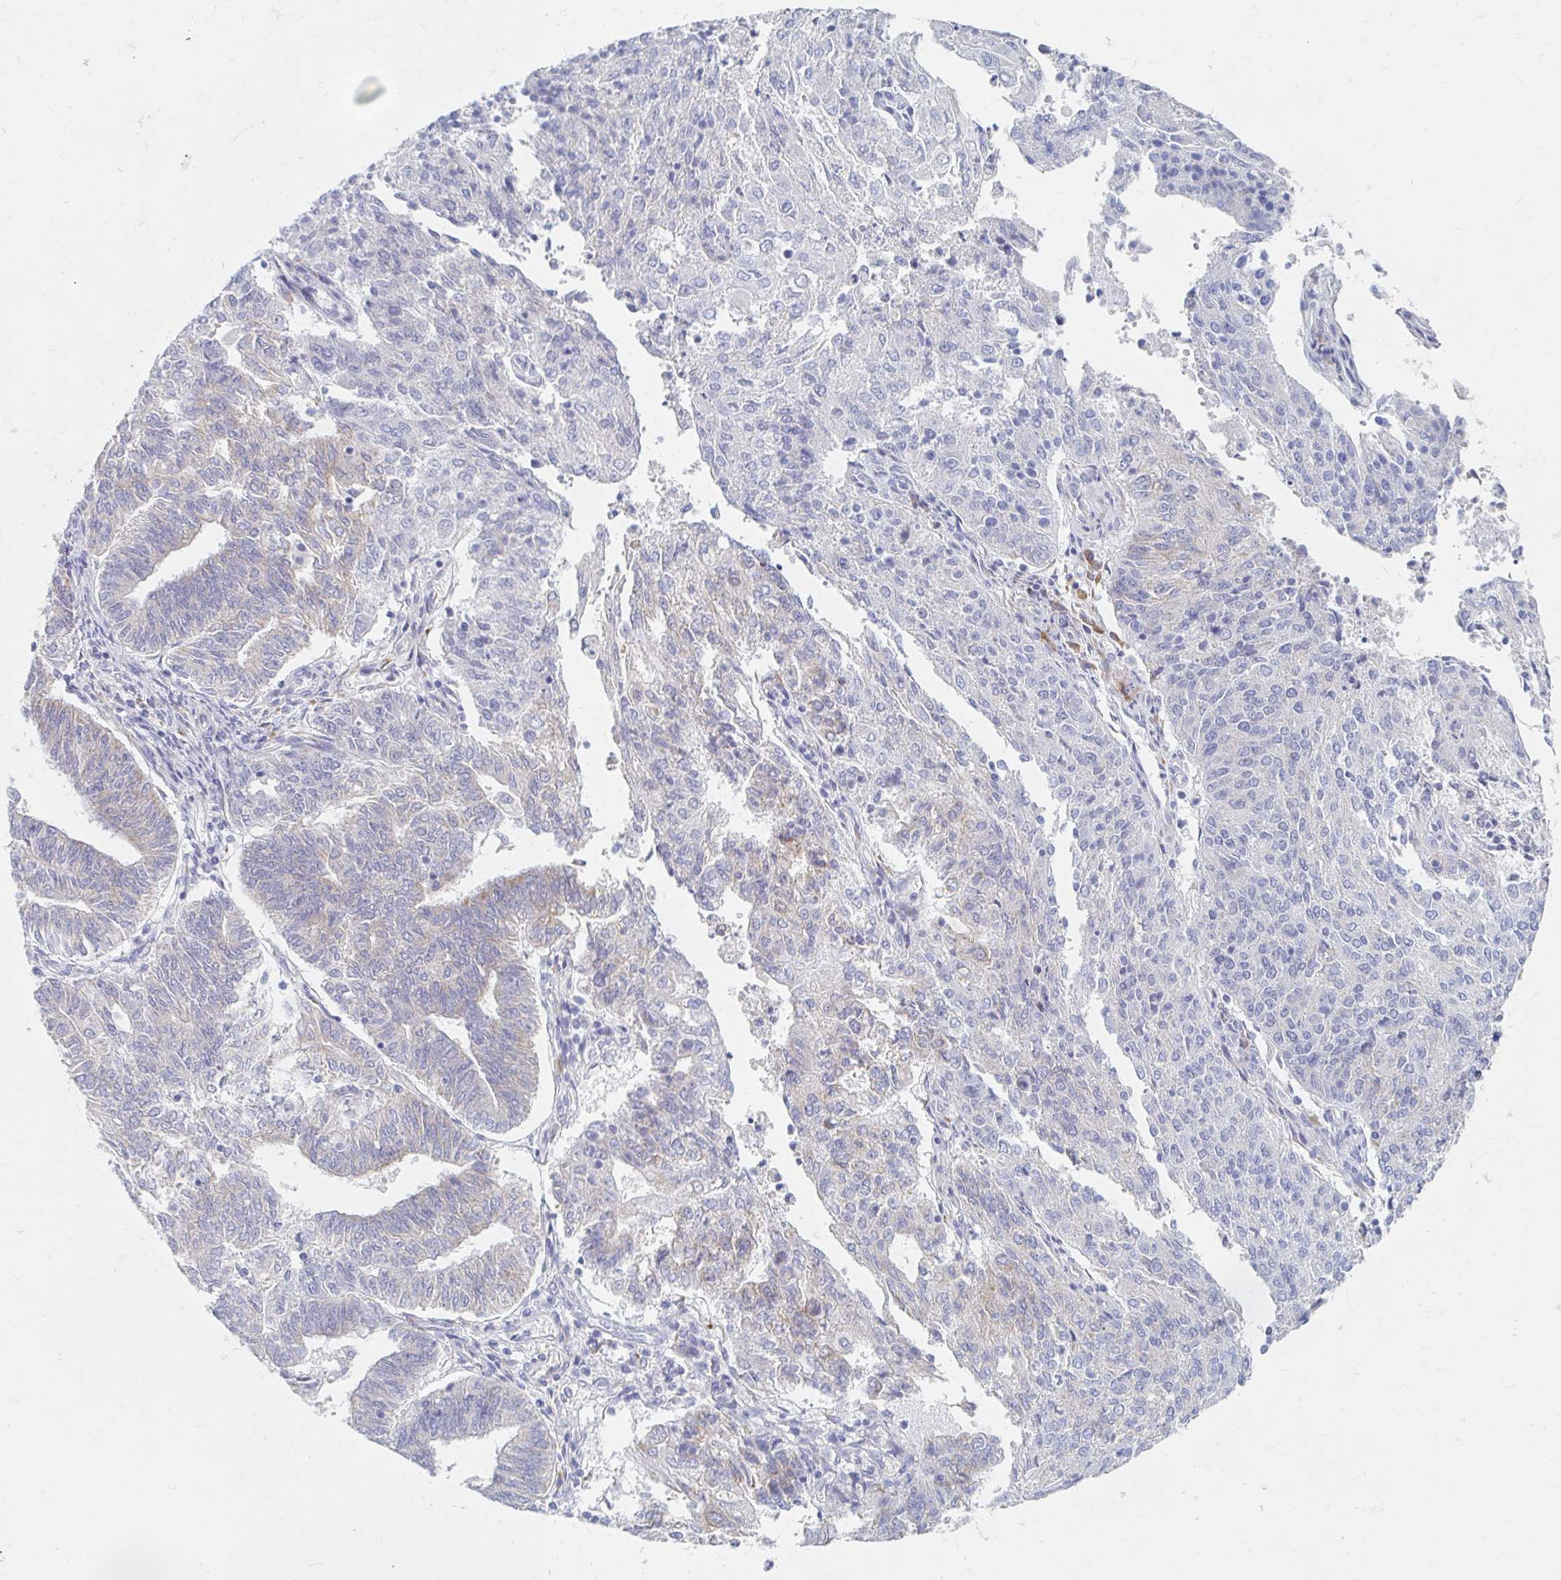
{"staining": {"intensity": "weak", "quantity": "<25%", "location": "cytoplasmic/membranous"}, "tissue": "endometrial cancer", "cell_type": "Tumor cells", "image_type": "cancer", "snomed": [{"axis": "morphology", "description": "Adenocarcinoma, NOS"}, {"axis": "topography", "description": "Endometrium"}], "caption": "The image shows no significant positivity in tumor cells of endometrial adenocarcinoma.", "gene": "MYLK2", "patient": {"sex": "female", "age": 82}}